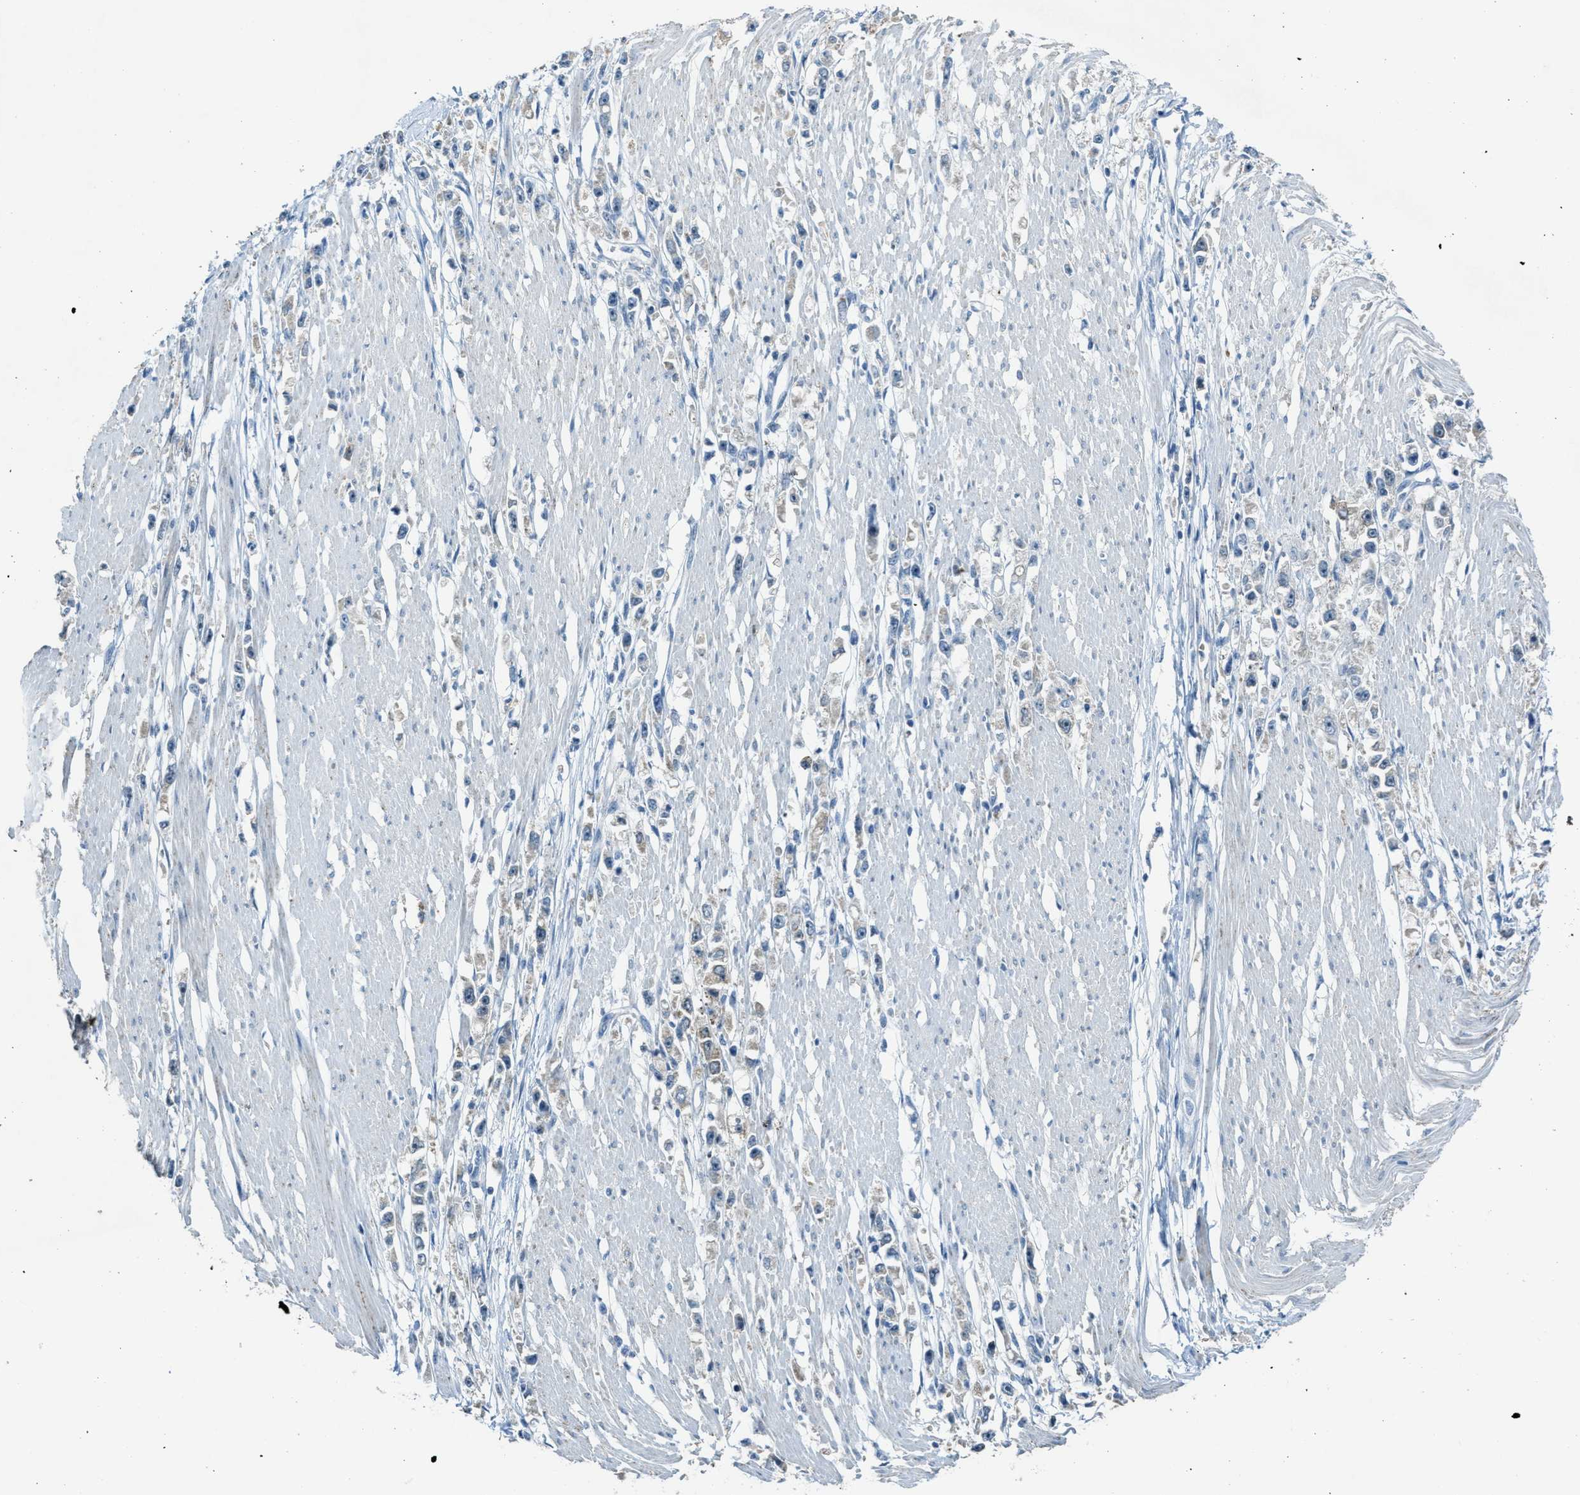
{"staining": {"intensity": "weak", "quantity": "<25%", "location": "cytoplasmic/membranous"}, "tissue": "stomach cancer", "cell_type": "Tumor cells", "image_type": "cancer", "snomed": [{"axis": "morphology", "description": "Adenocarcinoma, NOS"}, {"axis": "topography", "description": "Stomach"}], "caption": "The image reveals no staining of tumor cells in stomach cancer.", "gene": "CDON", "patient": {"sex": "female", "age": 59}}